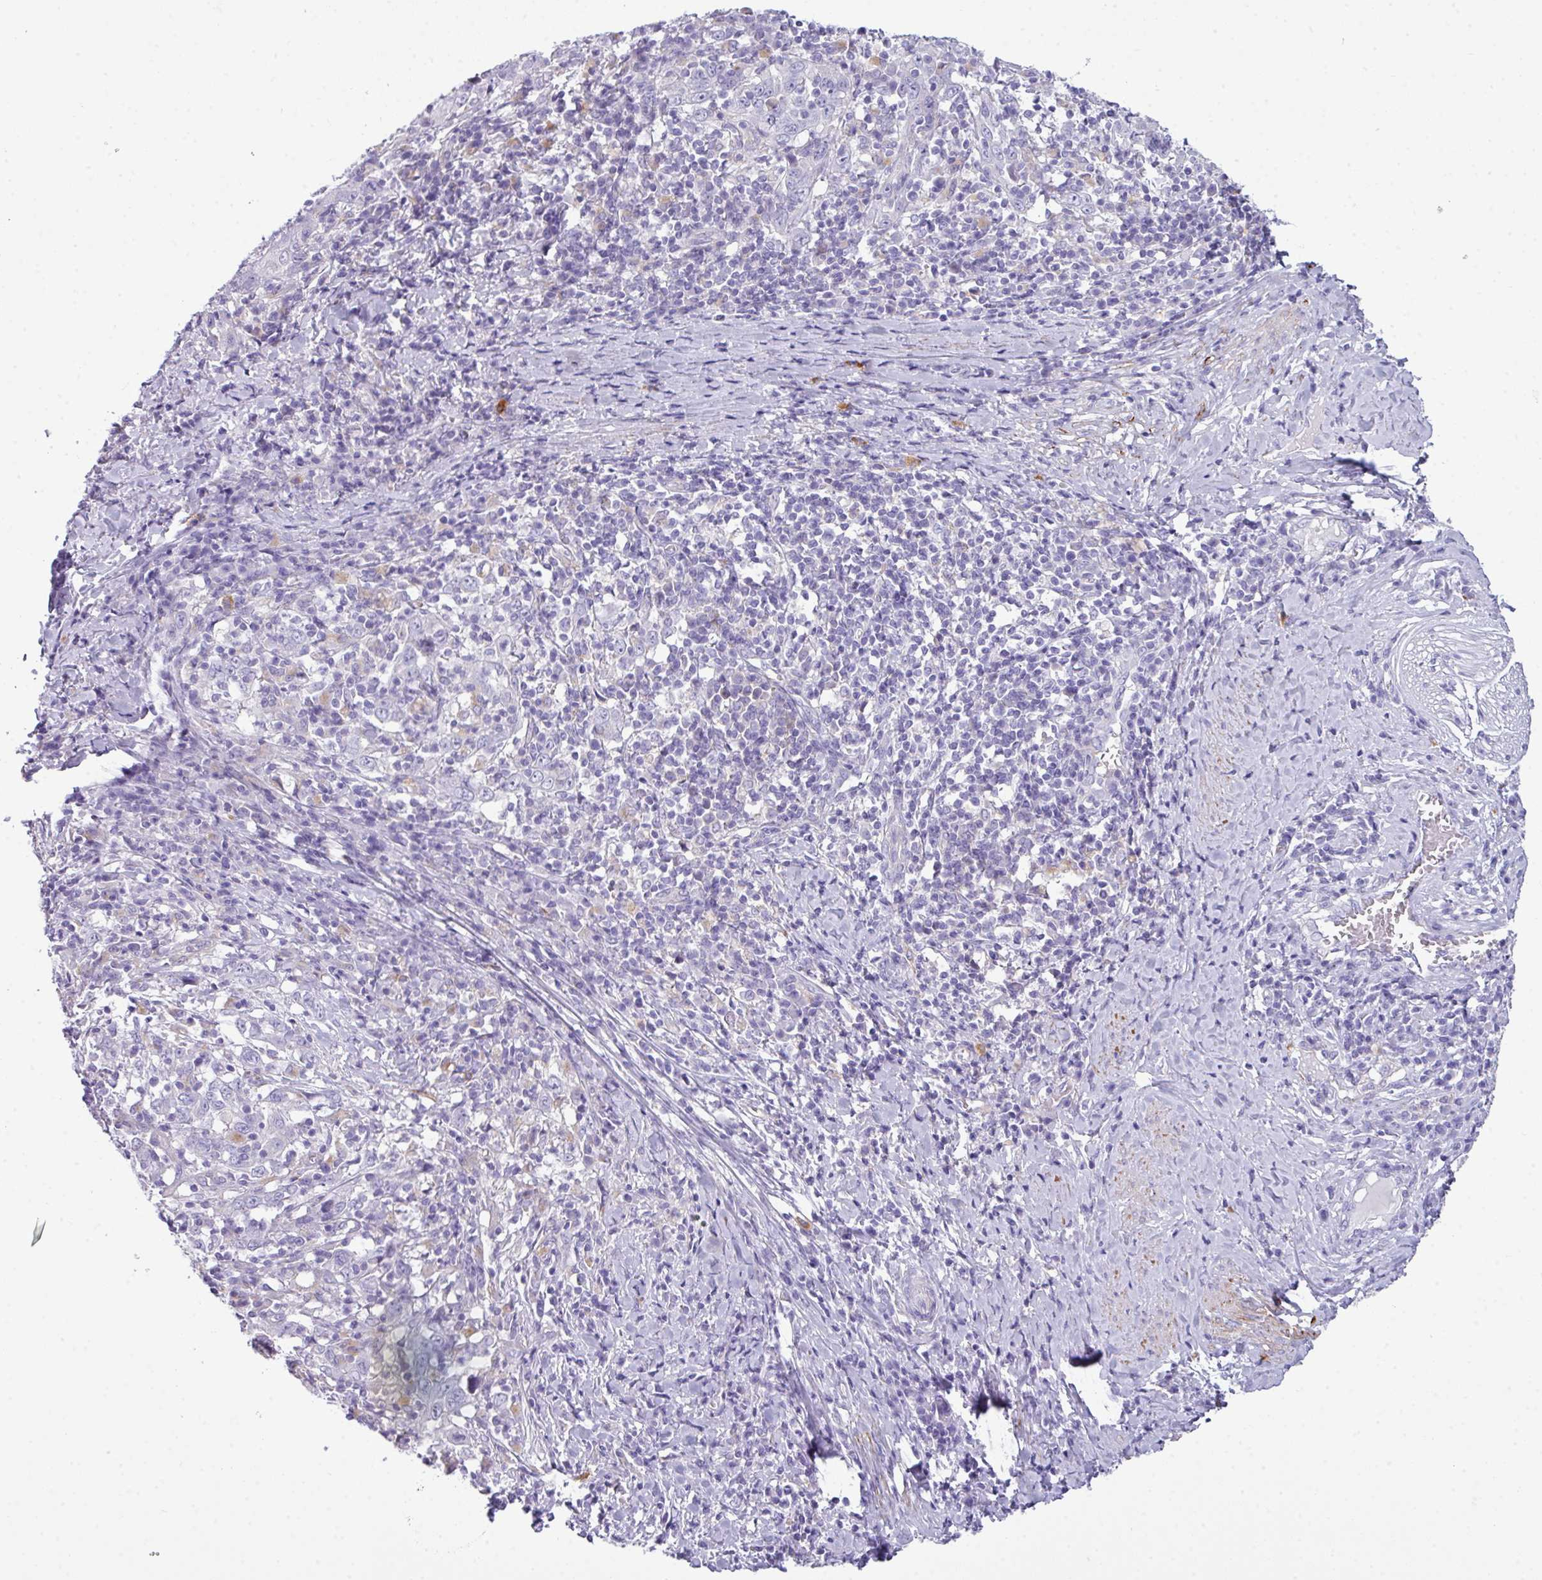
{"staining": {"intensity": "negative", "quantity": "none", "location": "none"}, "tissue": "cervical cancer", "cell_type": "Tumor cells", "image_type": "cancer", "snomed": [{"axis": "morphology", "description": "Squamous cell carcinoma, NOS"}, {"axis": "topography", "description": "Cervix"}], "caption": "Immunohistochemistry photomicrograph of neoplastic tissue: human cervical squamous cell carcinoma stained with DAB (3,3'-diaminobenzidine) exhibits no significant protein positivity in tumor cells.", "gene": "ABCC5", "patient": {"sex": "female", "age": 46}}